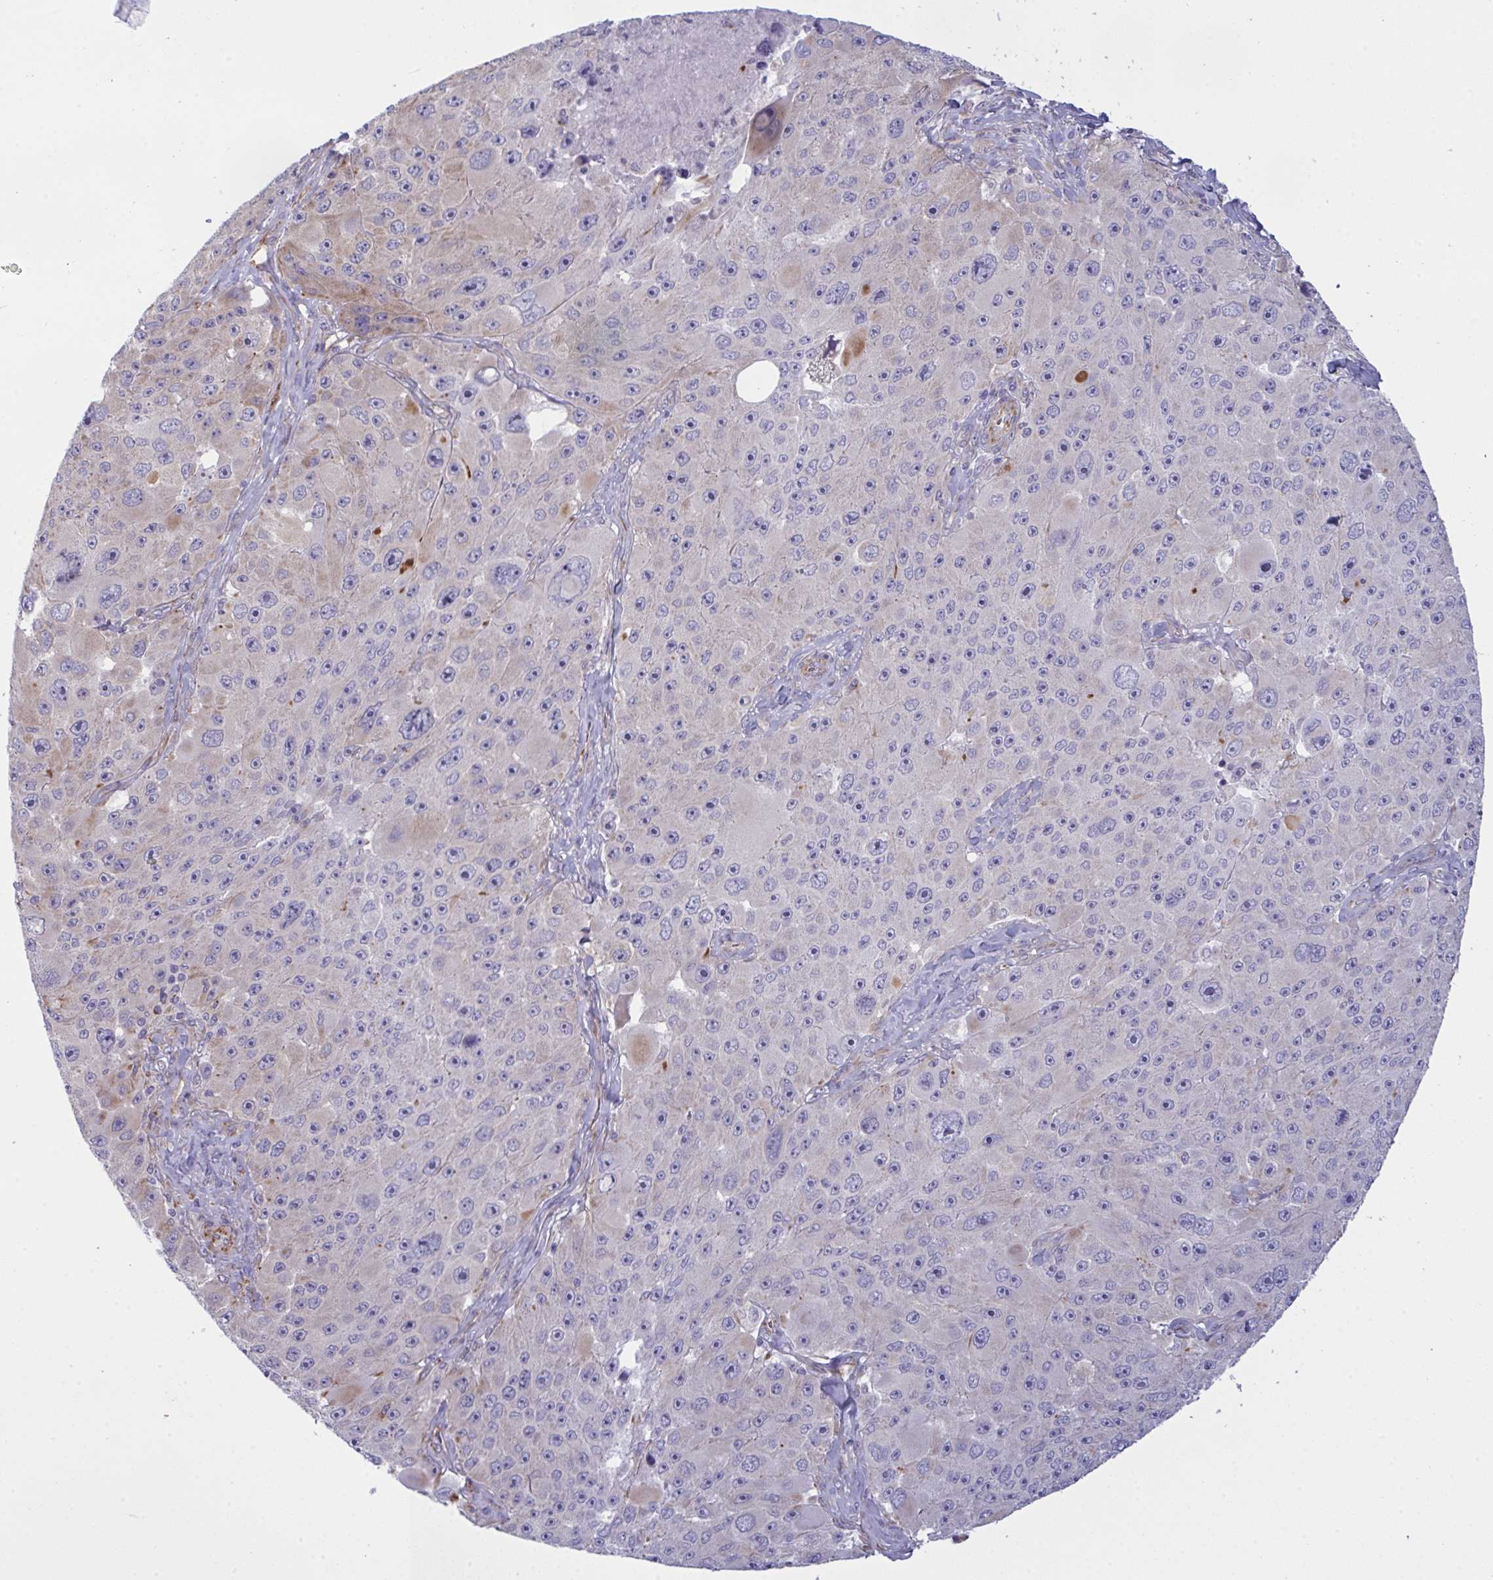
{"staining": {"intensity": "weak", "quantity": "<25%", "location": "cytoplasmic/membranous"}, "tissue": "melanoma", "cell_type": "Tumor cells", "image_type": "cancer", "snomed": [{"axis": "morphology", "description": "Malignant melanoma, Metastatic site"}, {"axis": "topography", "description": "Lymph node"}], "caption": "This histopathology image is of melanoma stained with immunohistochemistry to label a protein in brown with the nuclei are counter-stained blue. There is no expression in tumor cells.", "gene": "DCBLD1", "patient": {"sex": "male", "age": 62}}